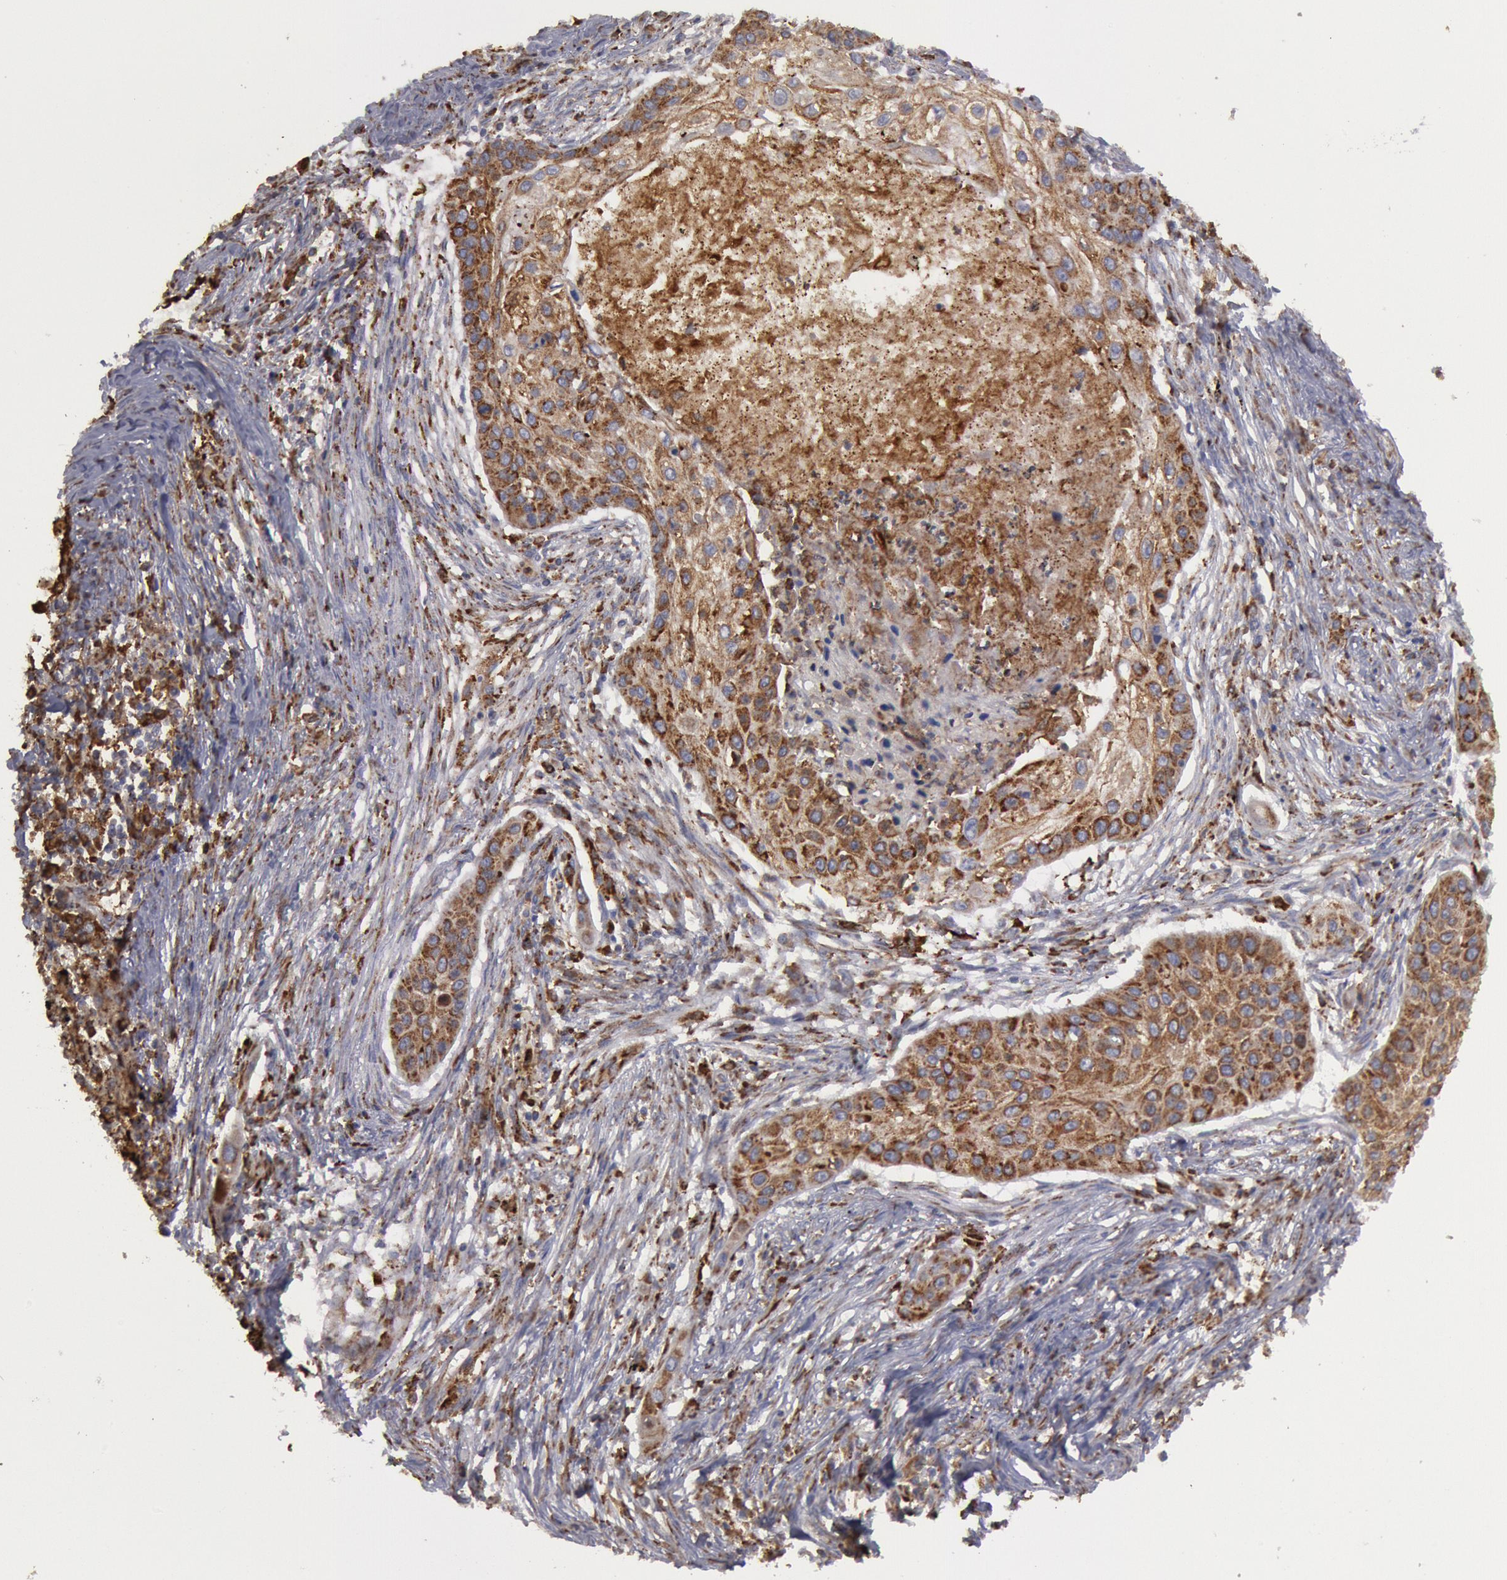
{"staining": {"intensity": "moderate", "quantity": ">75%", "location": "cytoplasmic/membranous"}, "tissue": "lung cancer", "cell_type": "Tumor cells", "image_type": "cancer", "snomed": [{"axis": "morphology", "description": "Squamous cell carcinoma, NOS"}, {"axis": "topography", "description": "Lung"}], "caption": "Immunohistochemistry photomicrograph of neoplastic tissue: lung cancer (squamous cell carcinoma) stained using immunohistochemistry exhibits medium levels of moderate protein expression localized specifically in the cytoplasmic/membranous of tumor cells, appearing as a cytoplasmic/membranous brown color.", "gene": "ERP44", "patient": {"sex": "male", "age": 71}}